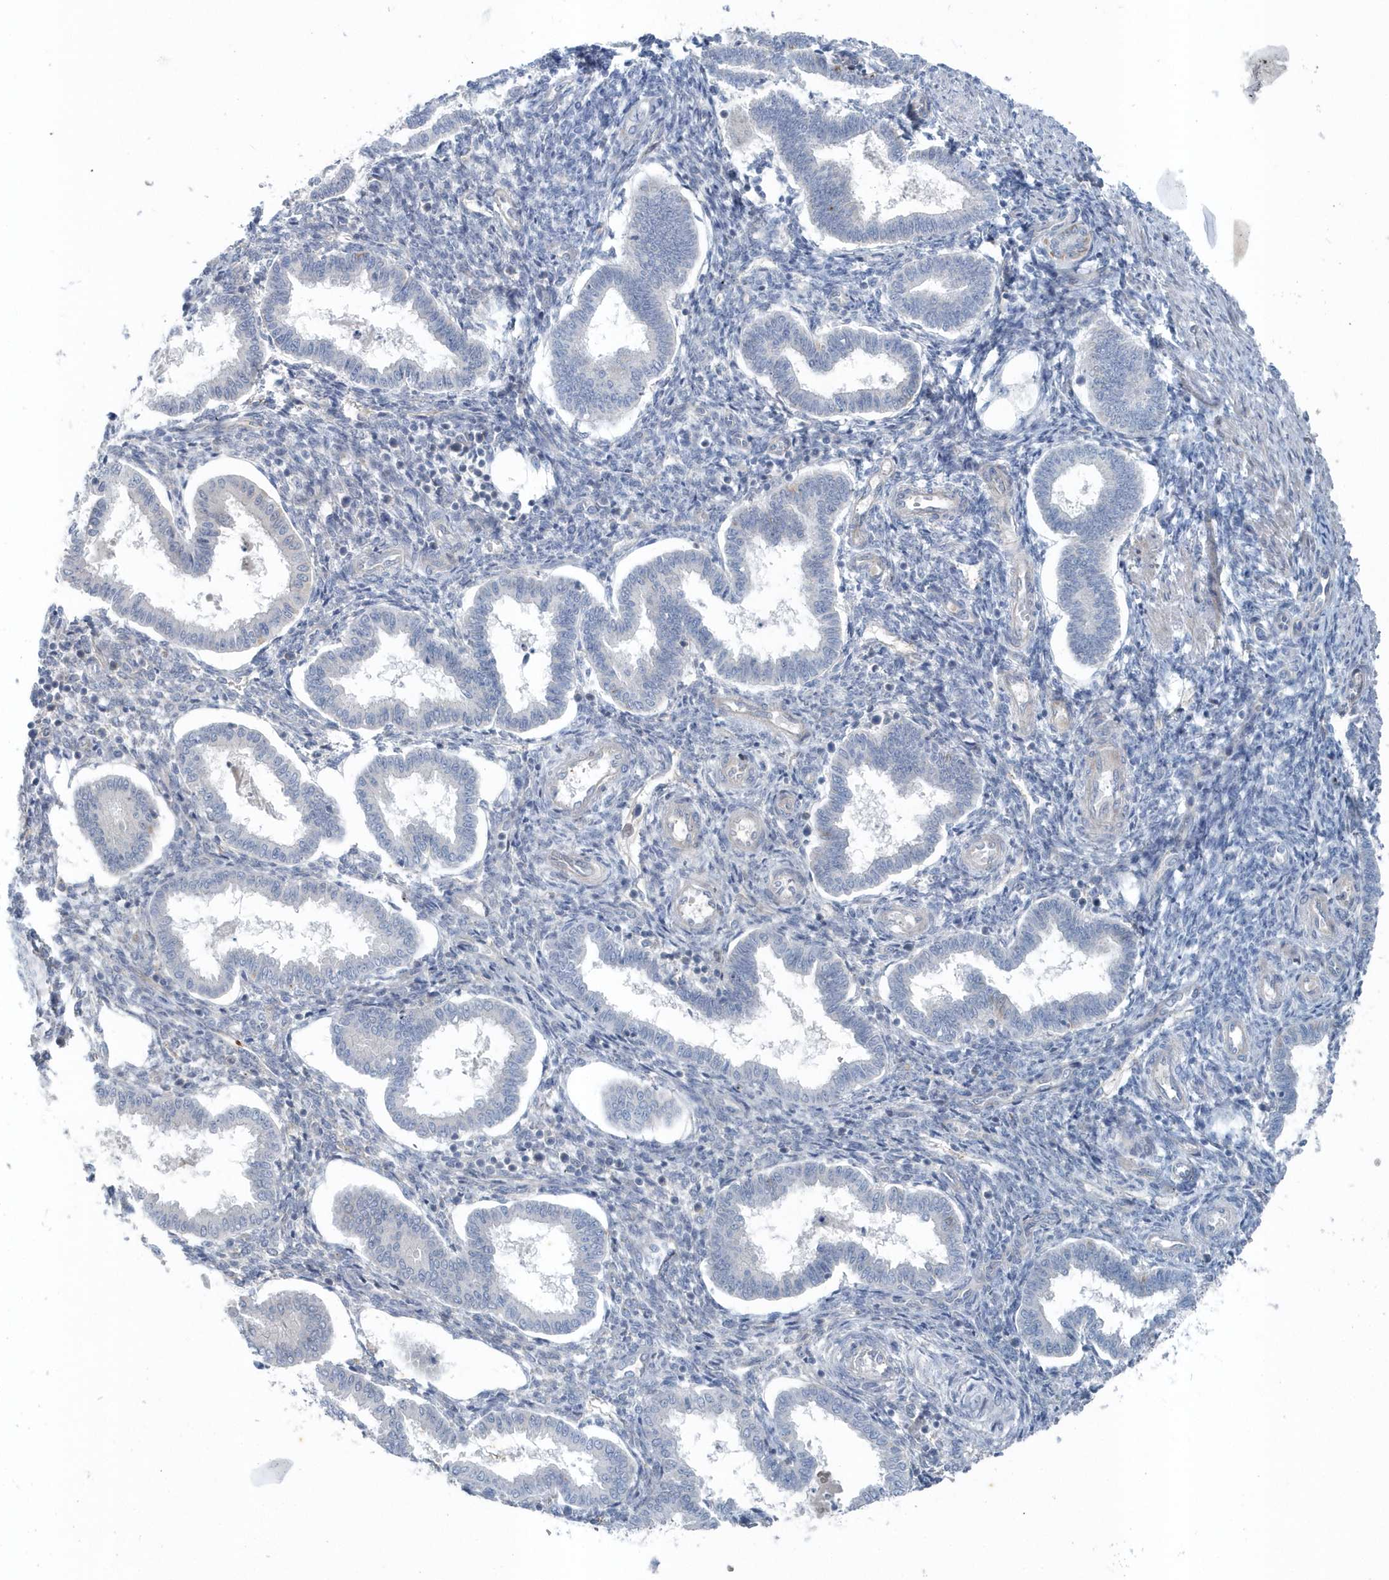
{"staining": {"intensity": "negative", "quantity": "none", "location": "none"}, "tissue": "endometrium", "cell_type": "Cells in endometrial stroma", "image_type": "normal", "snomed": [{"axis": "morphology", "description": "Normal tissue, NOS"}, {"axis": "topography", "description": "Endometrium"}], "caption": "IHC photomicrograph of normal endometrium stained for a protein (brown), which exhibits no staining in cells in endometrial stroma. Nuclei are stained in blue.", "gene": "MCC", "patient": {"sex": "female", "age": 24}}